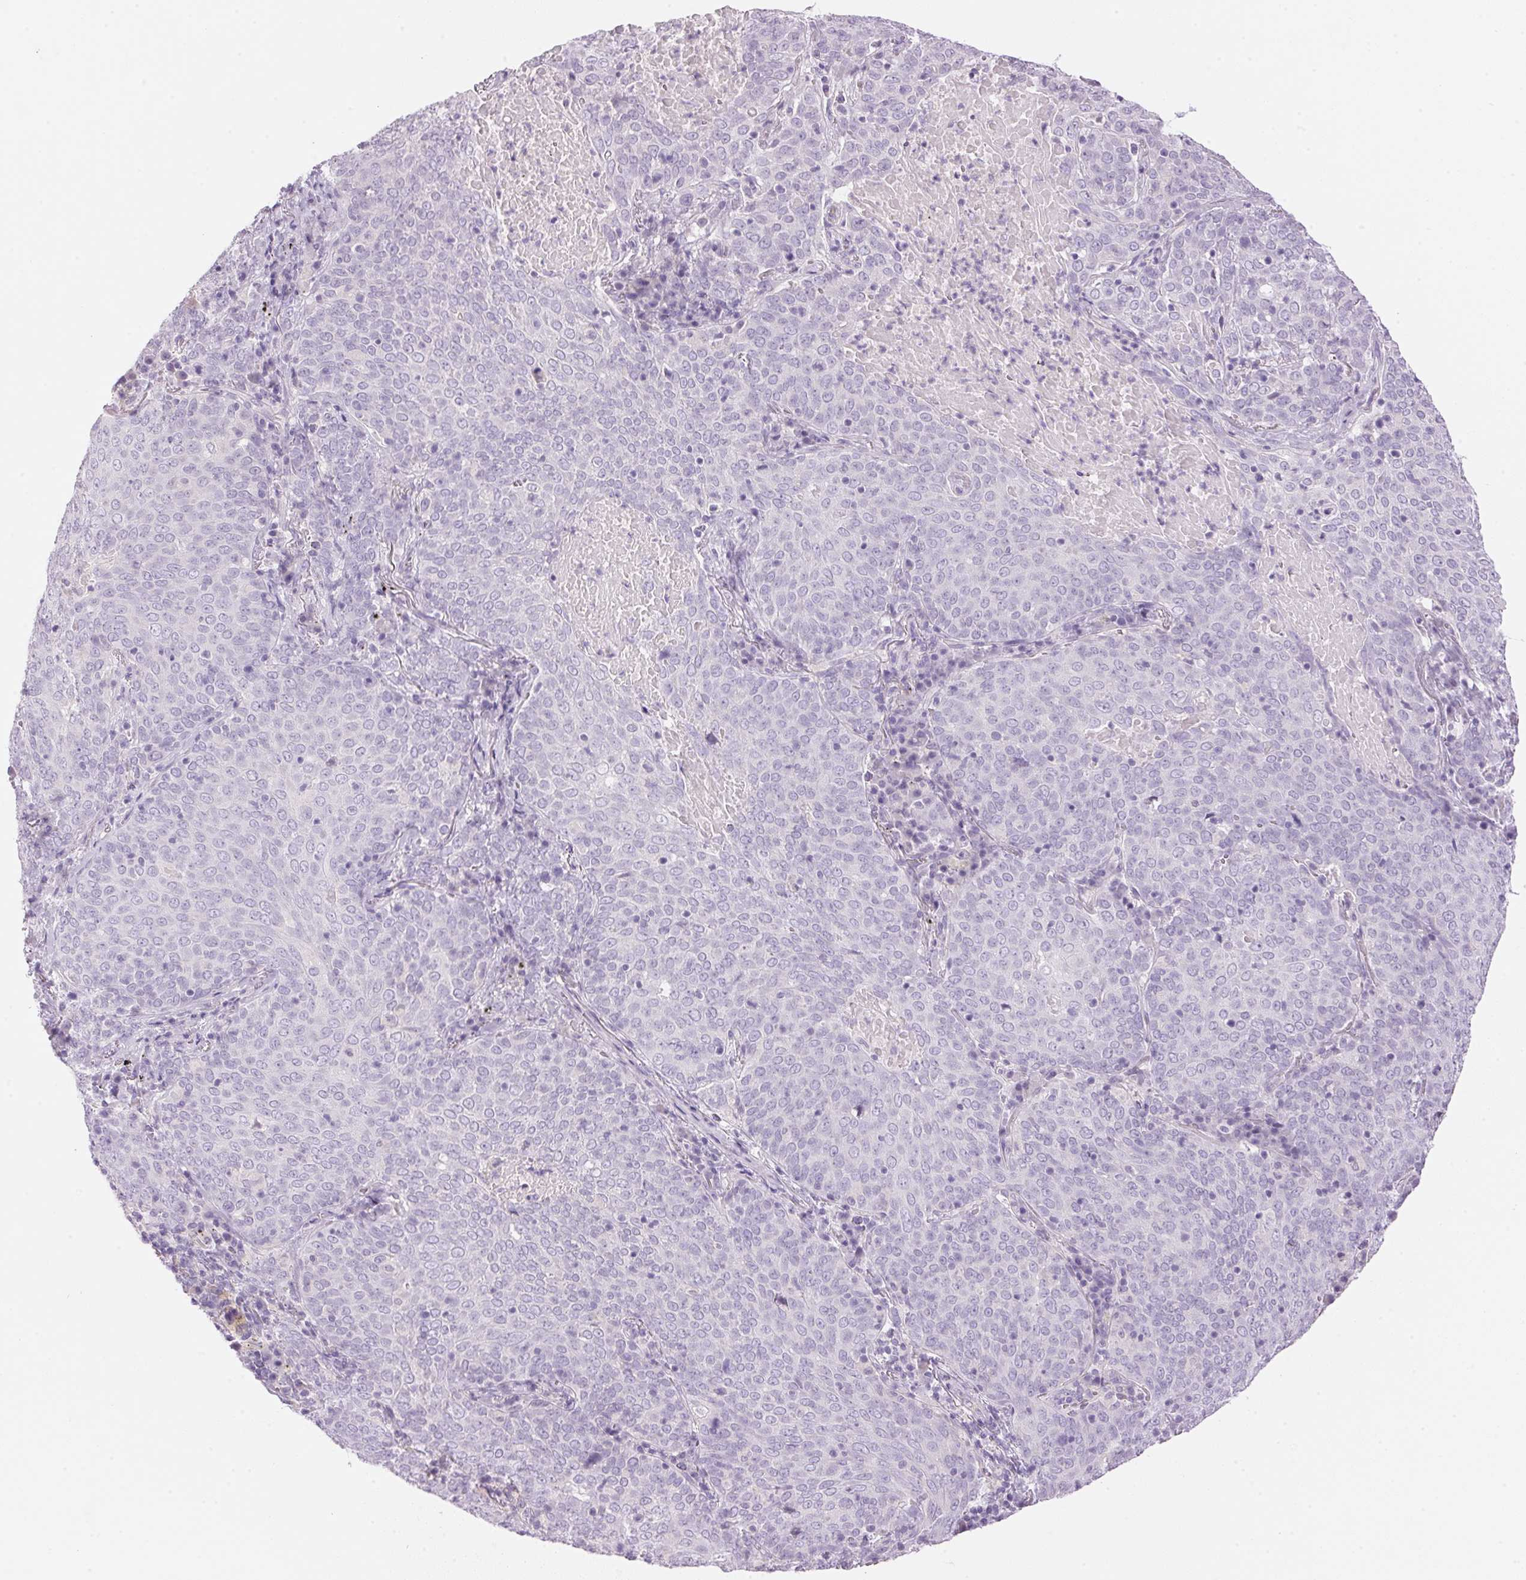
{"staining": {"intensity": "negative", "quantity": "none", "location": "none"}, "tissue": "lung cancer", "cell_type": "Tumor cells", "image_type": "cancer", "snomed": [{"axis": "morphology", "description": "Squamous cell carcinoma, NOS"}, {"axis": "topography", "description": "Lung"}], "caption": "This micrograph is of lung cancer stained with IHC to label a protein in brown with the nuclei are counter-stained blue. There is no positivity in tumor cells.", "gene": "HSD17B2", "patient": {"sex": "male", "age": 82}}